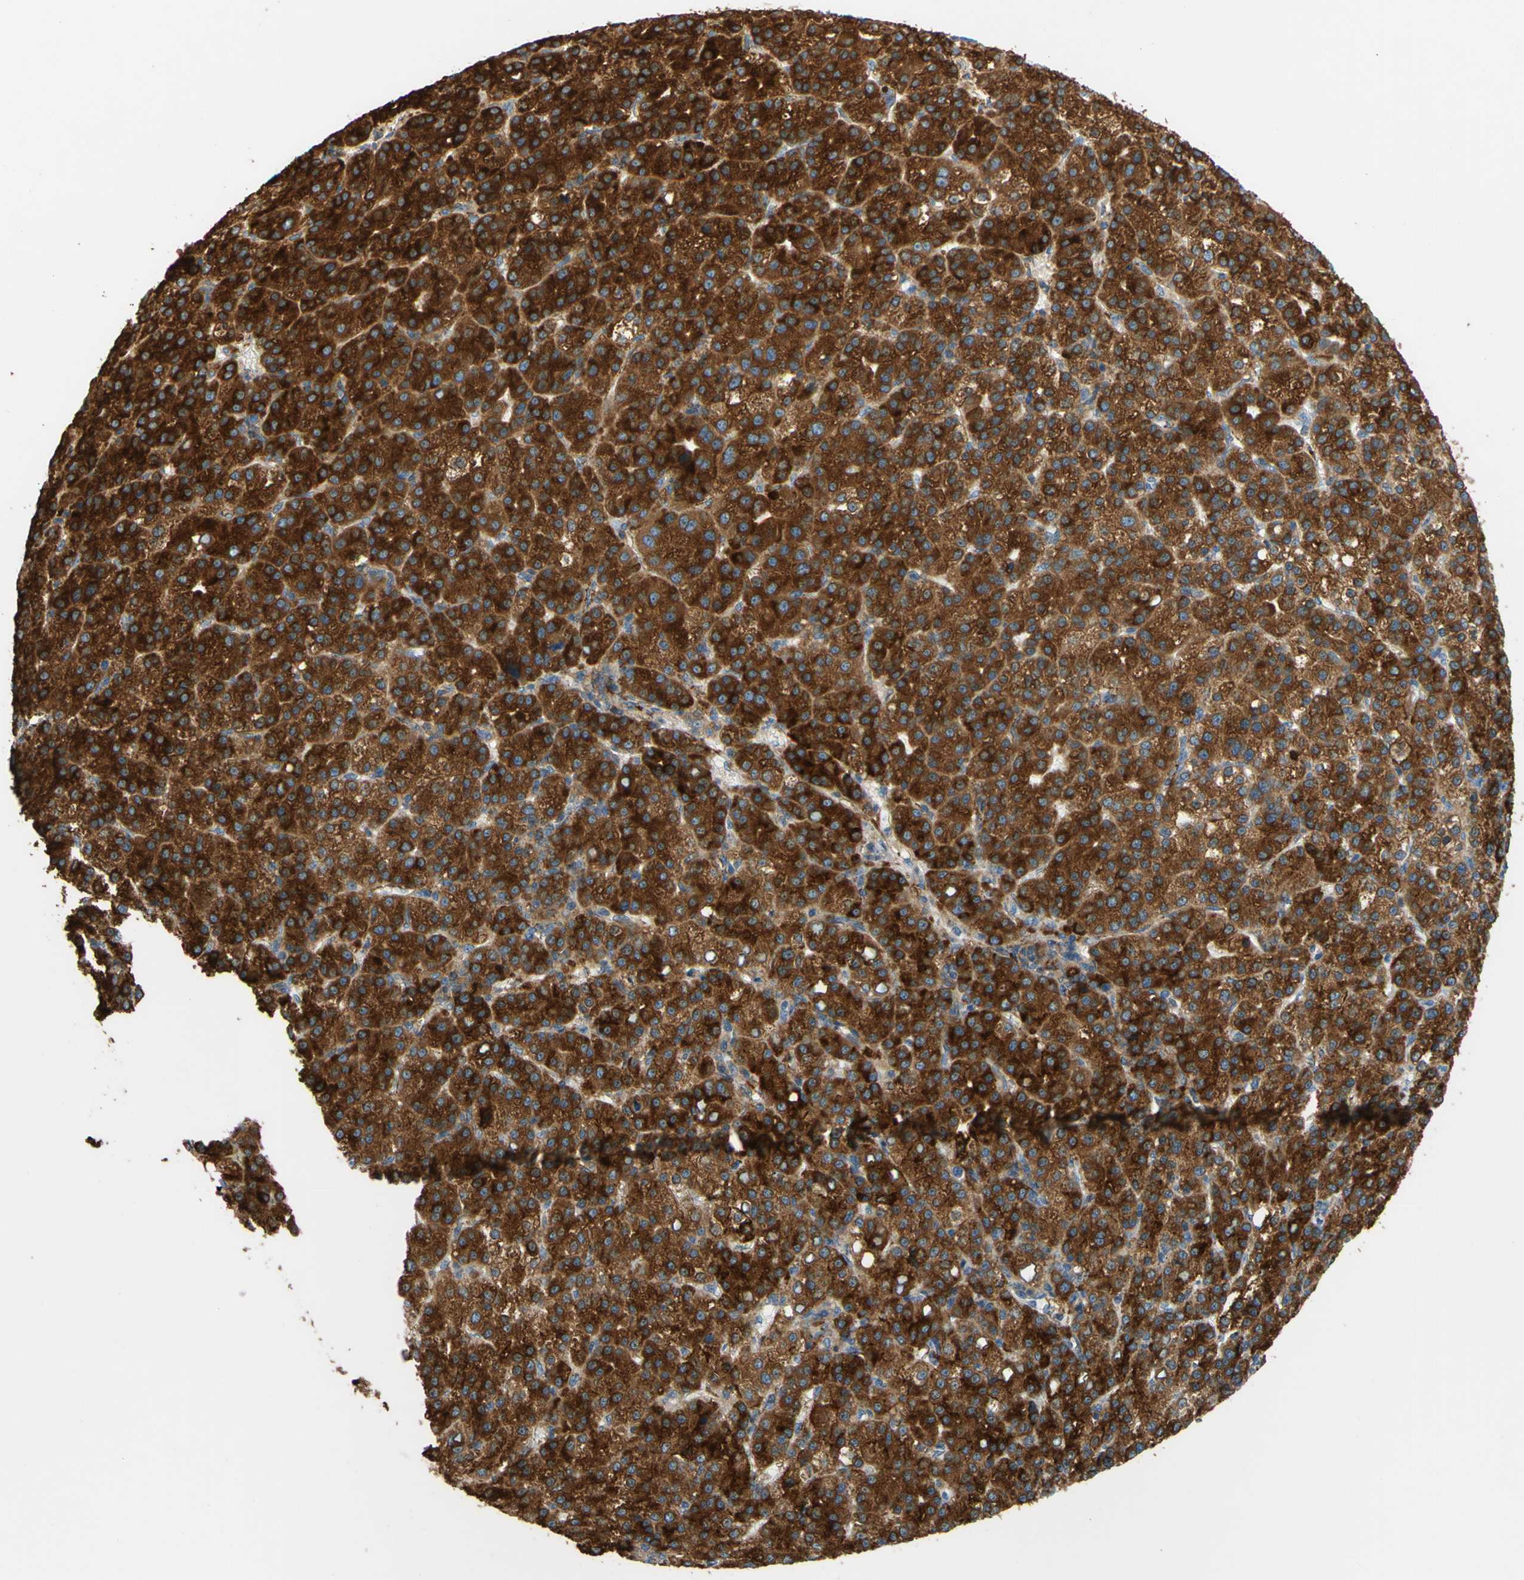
{"staining": {"intensity": "strong", "quantity": ">75%", "location": "cytoplasmic/membranous"}, "tissue": "liver cancer", "cell_type": "Tumor cells", "image_type": "cancer", "snomed": [{"axis": "morphology", "description": "Carcinoma, Hepatocellular, NOS"}, {"axis": "topography", "description": "Liver"}], "caption": "Liver cancer was stained to show a protein in brown. There is high levels of strong cytoplasmic/membranous positivity in about >75% of tumor cells.", "gene": "POR", "patient": {"sex": "female", "age": 58}}